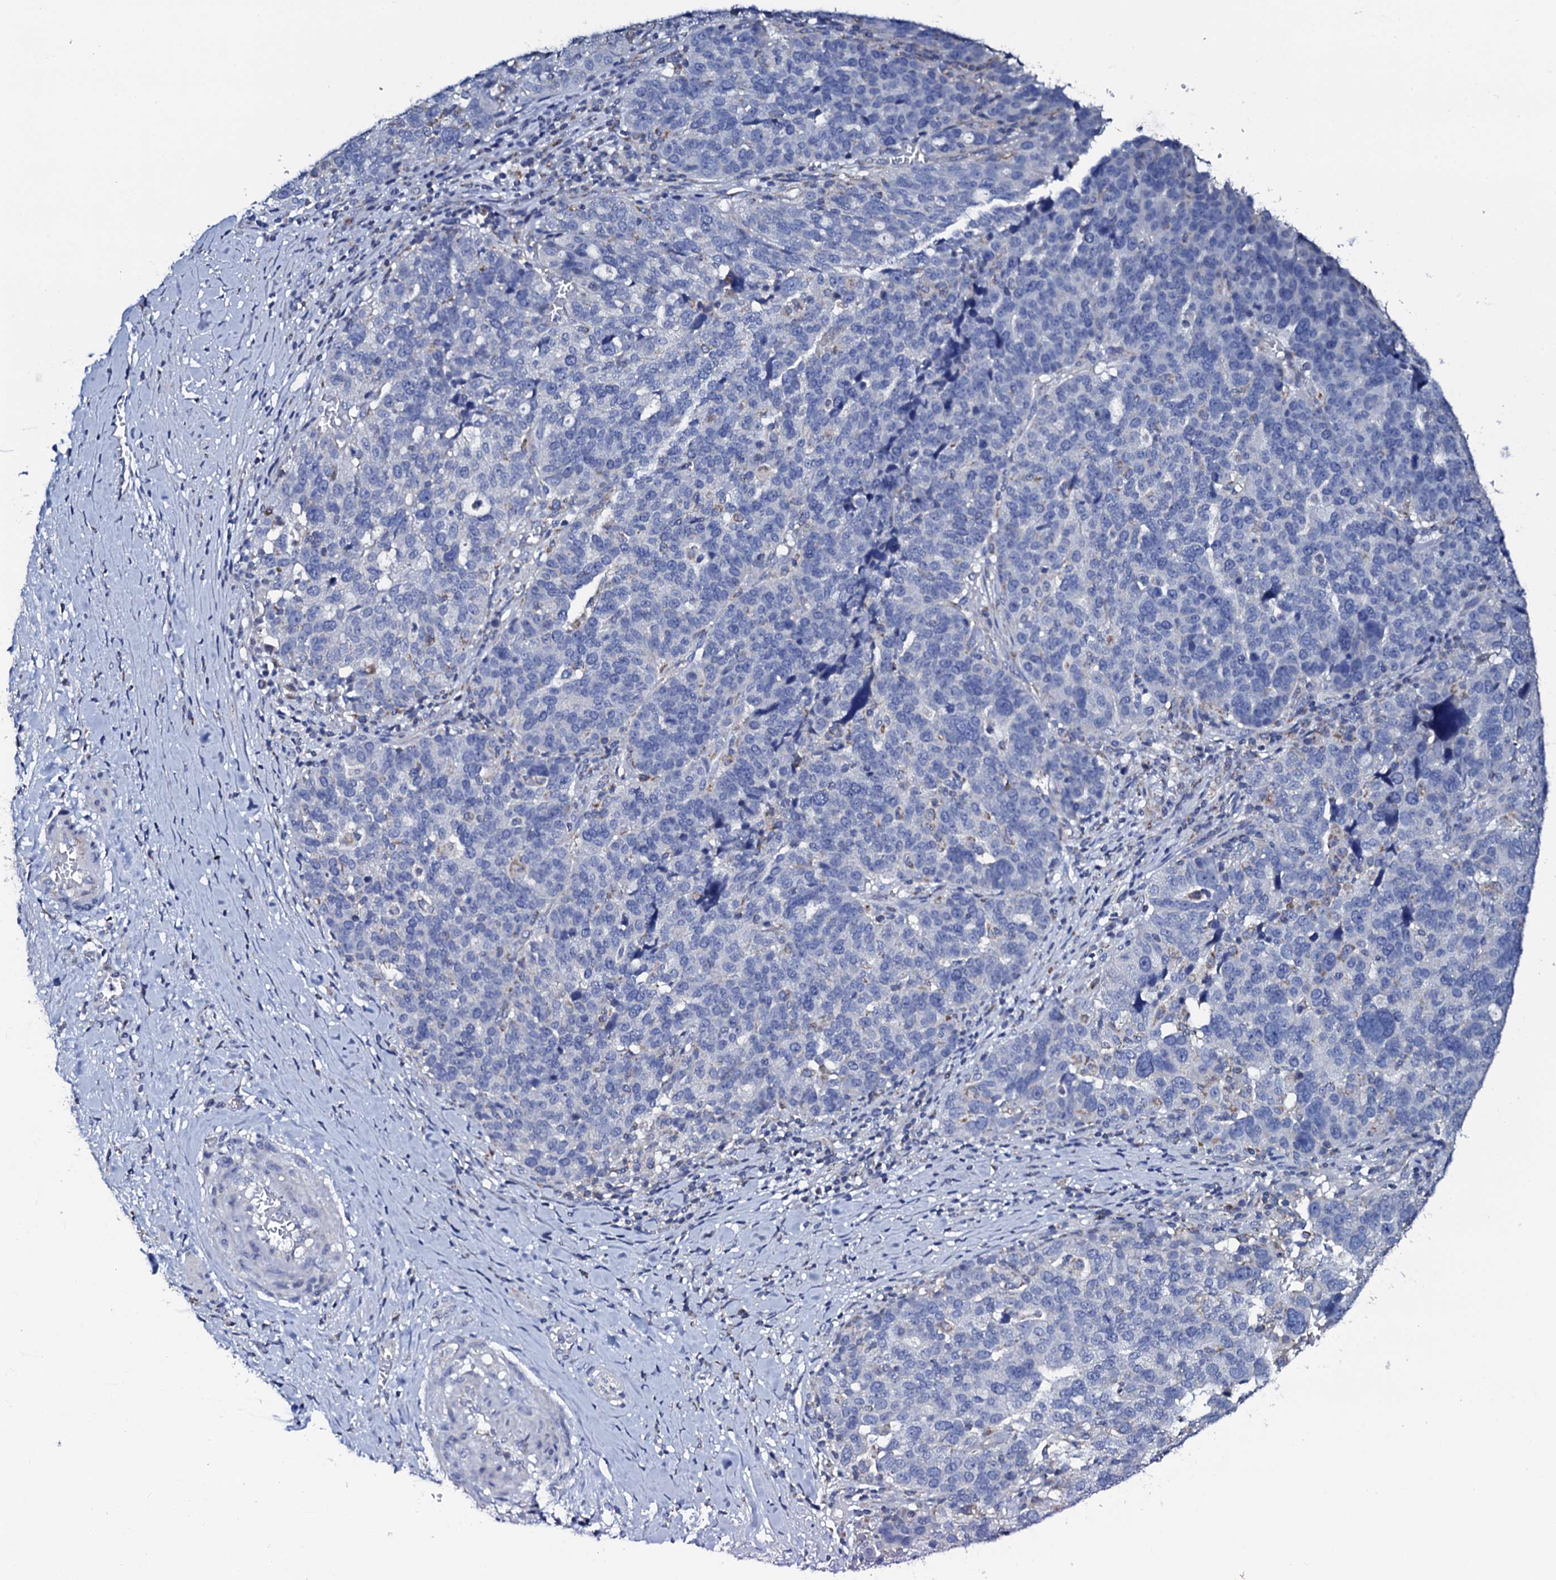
{"staining": {"intensity": "negative", "quantity": "none", "location": "none"}, "tissue": "ovarian cancer", "cell_type": "Tumor cells", "image_type": "cancer", "snomed": [{"axis": "morphology", "description": "Cystadenocarcinoma, serous, NOS"}, {"axis": "topography", "description": "Ovary"}], "caption": "Ovarian serous cystadenocarcinoma was stained to show a protein in brown. There is no significant positivity in tumor cells.", "gene": "TCAF2", "patient": {"sex": "female", "age": 59}}